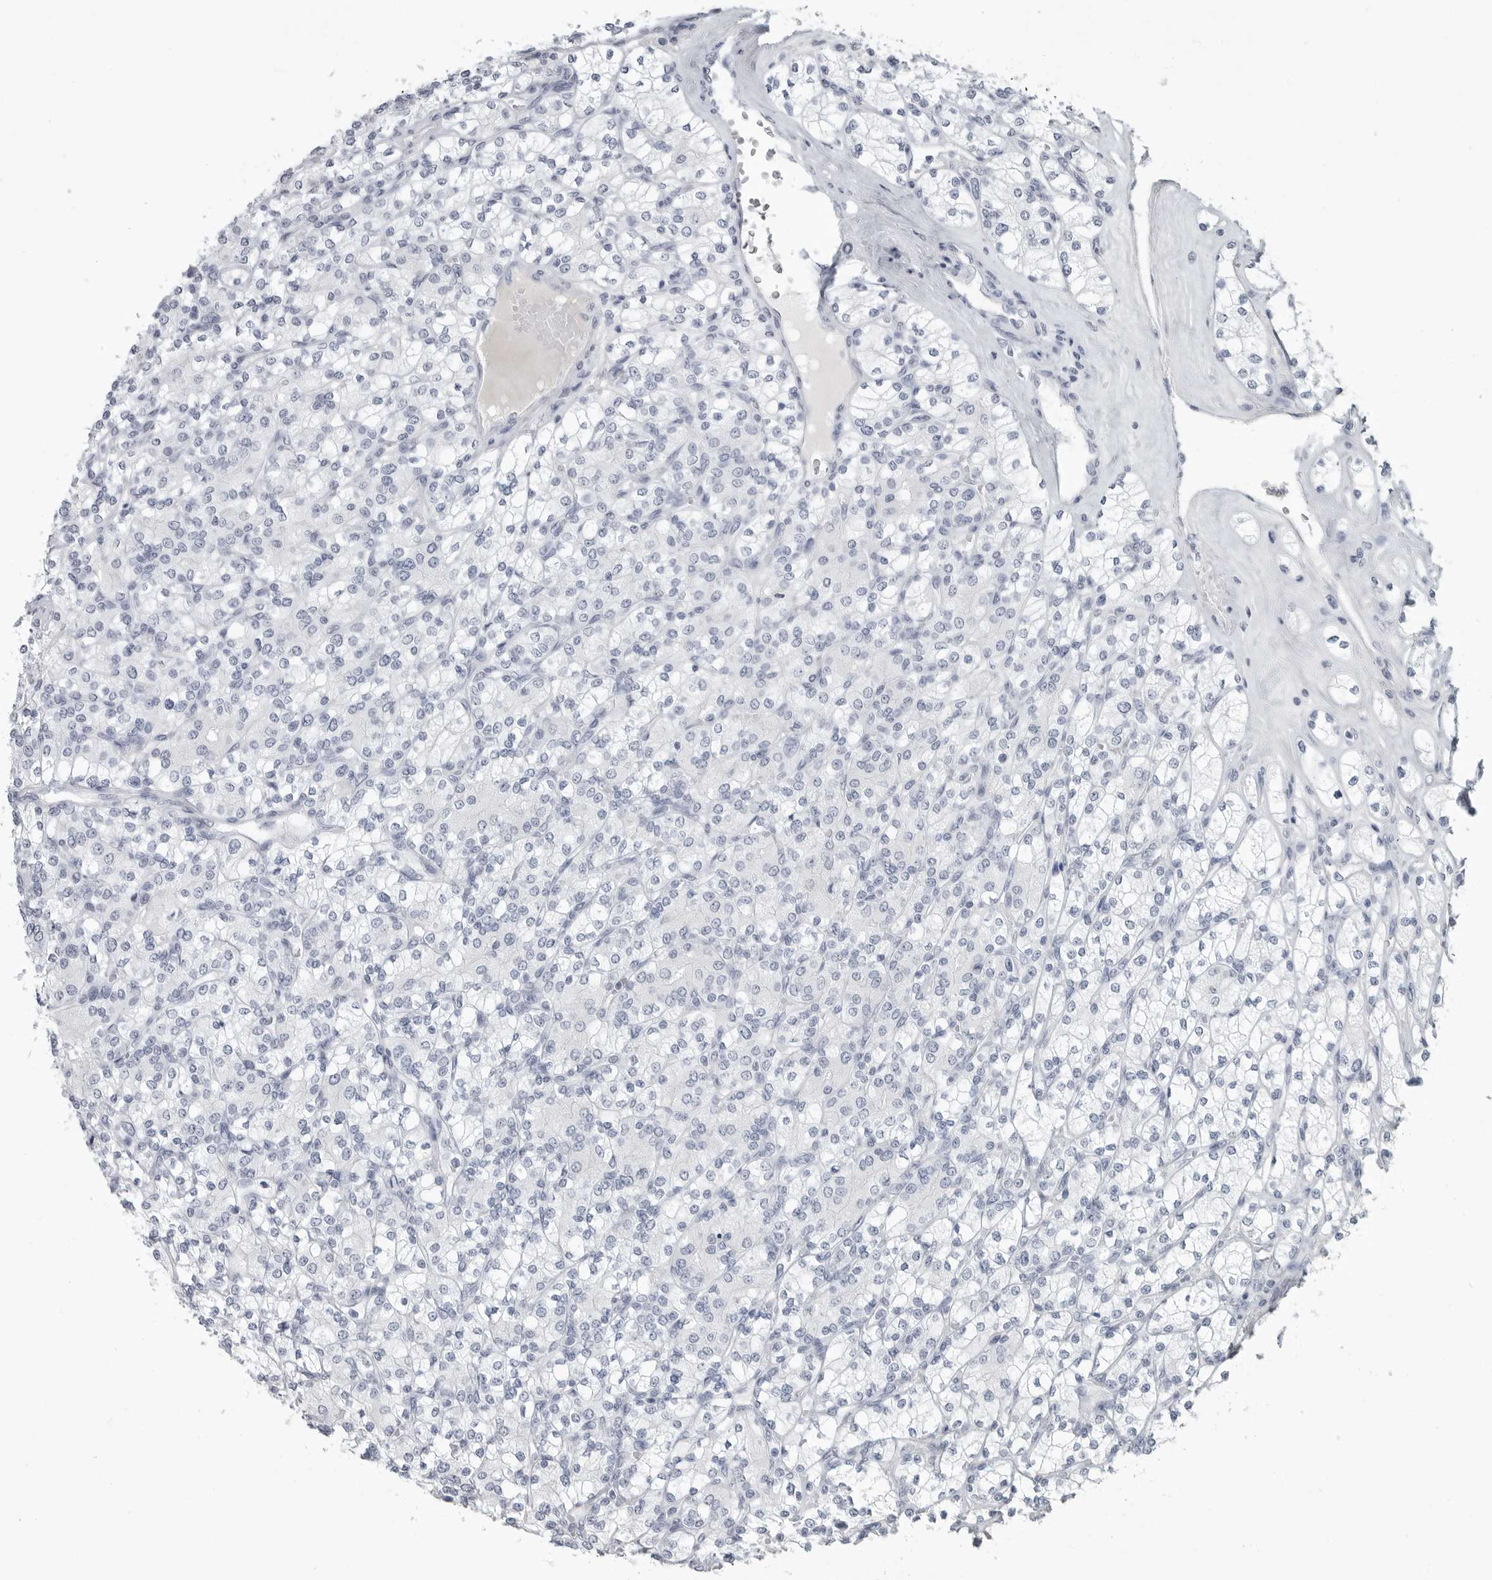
{"staining": {"intensity": "negative", "quantity": "none", "location": "none"}, "tissue": "renal cancer", "cell_type": "Tumor cells", "image_type": "cancer", "snomed": [{"axis": "morphology", "description": "Adenocarcinoma, NOS"}, {"axis": "topography", "description": "Kidney"}], "caption": "An IHC histopathology image of renal cancer is shown. There is no staining in tumor cells of renal cancer.", "gene": "LY6D", "patient": {"sex": "male", "age": 77}}